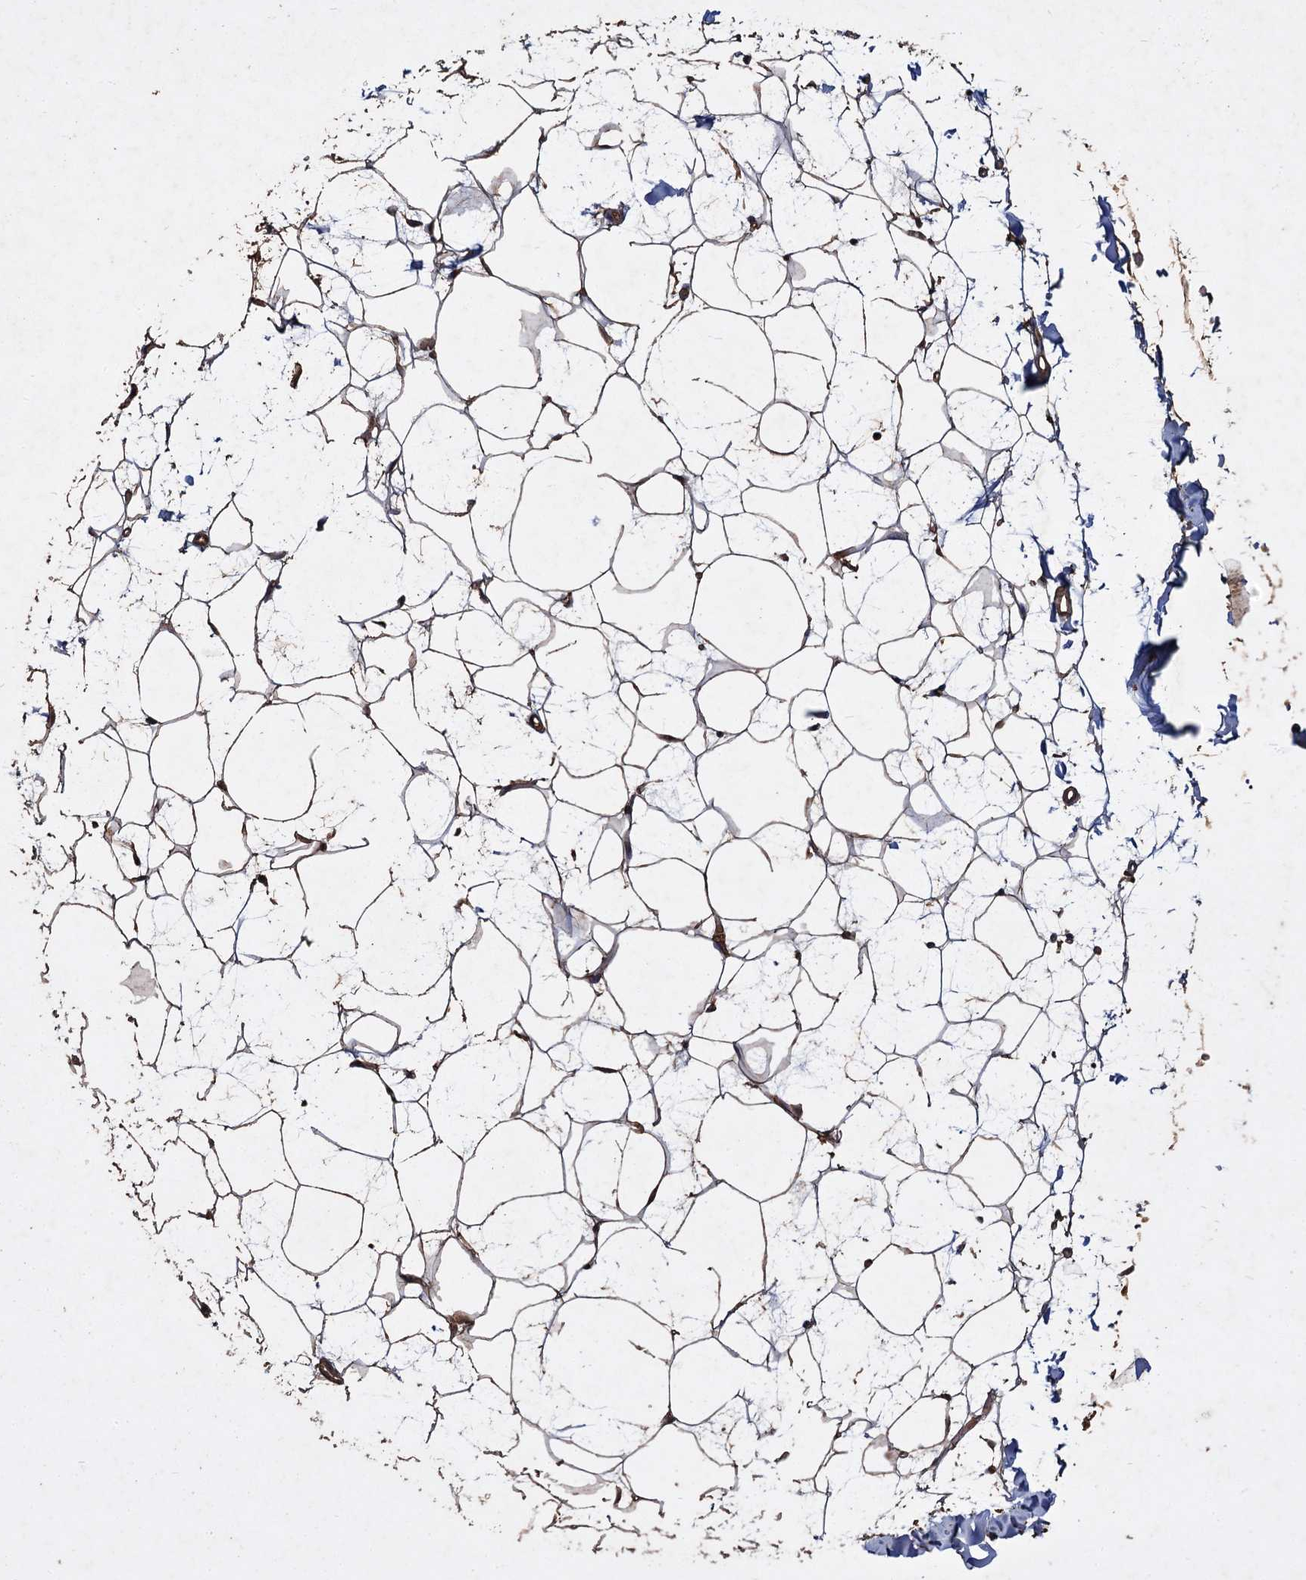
{"staining": {"intensity": "moderate", "quantity": ">75%", "location": "cytoplasmic/membranous"}, "tissue": "adipose tissue", "cell_type": "Adipocytes", "image_type": "normal", "snomed": [{"axis": "morphology", "description": "Normal tissue, NOS"}, {"axis": "topography", "description": "Breast"}], "caption": "Immunohistochemistry micrograph of unremarkable adipose tissue: human adipose tissue stained using IHC shows medium levels of moderate protein expression localized specifically in the cytoplasmic/membranous of adipocytes, appearing as a cytoplasmic/membranous brown color.", "gene": "GCLC", "patient": {"sex": "female", "age": 23}}